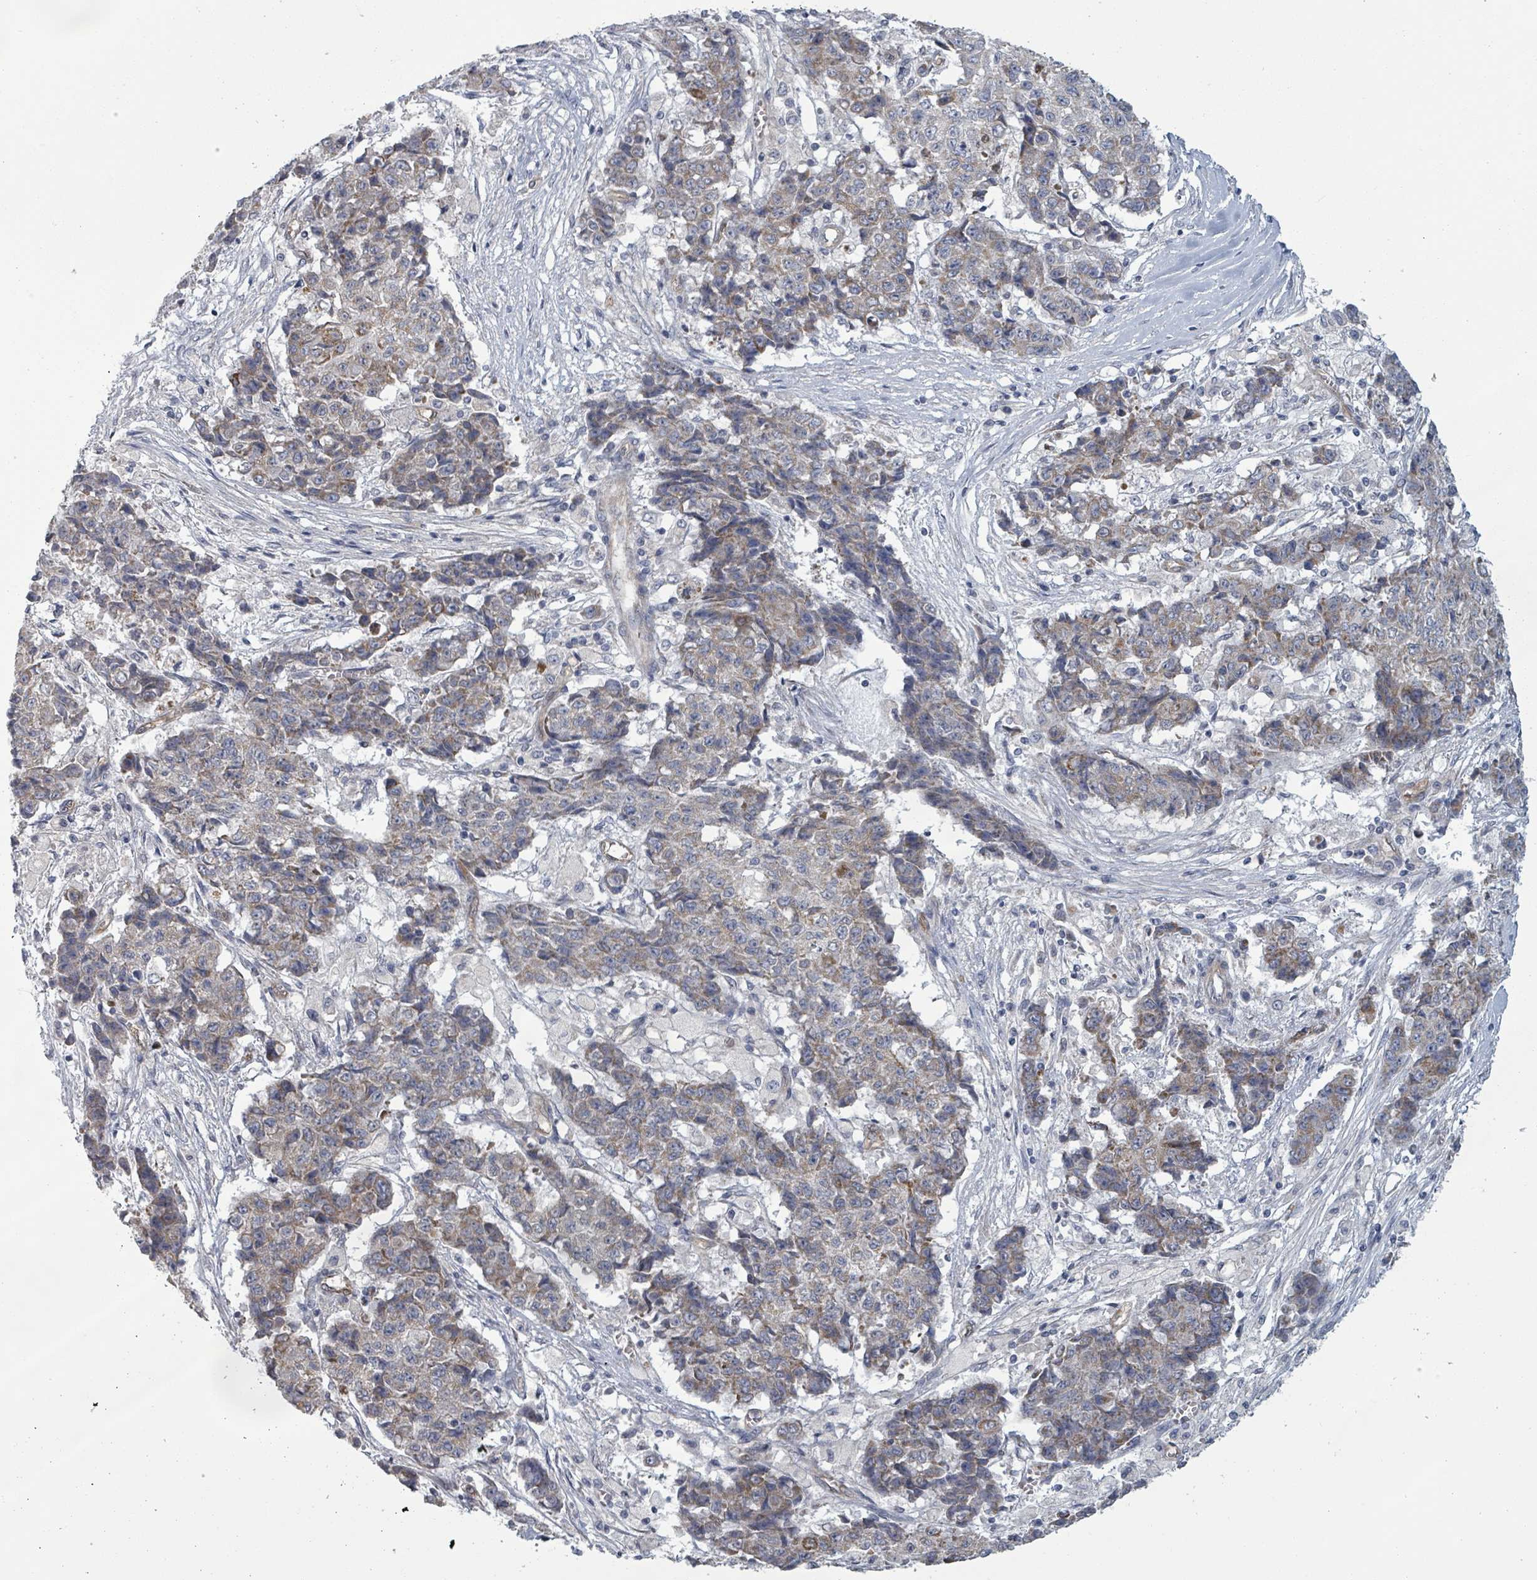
{"staining": {"intensity": "weak", "quantity": ">75%", "location": "cytoplasmic/membranous"}, "tissue": "ovarian cancer", "cell_type": "Tumor cells", "image_type": "cancer", "snomed": [{"axis": "morphology", "description": "Carcinoma, endometroid"}, {"axis": "topography", "description": "Ovary"}], "caption": "Immunohistochemical staining of human ovarian cancer reveals weak cytoplasmic/membranous protein positivity in approximately >75% of tumor cells.", "gene": "FKBP1A", "patient": {"sex": "female", "age": 42}}